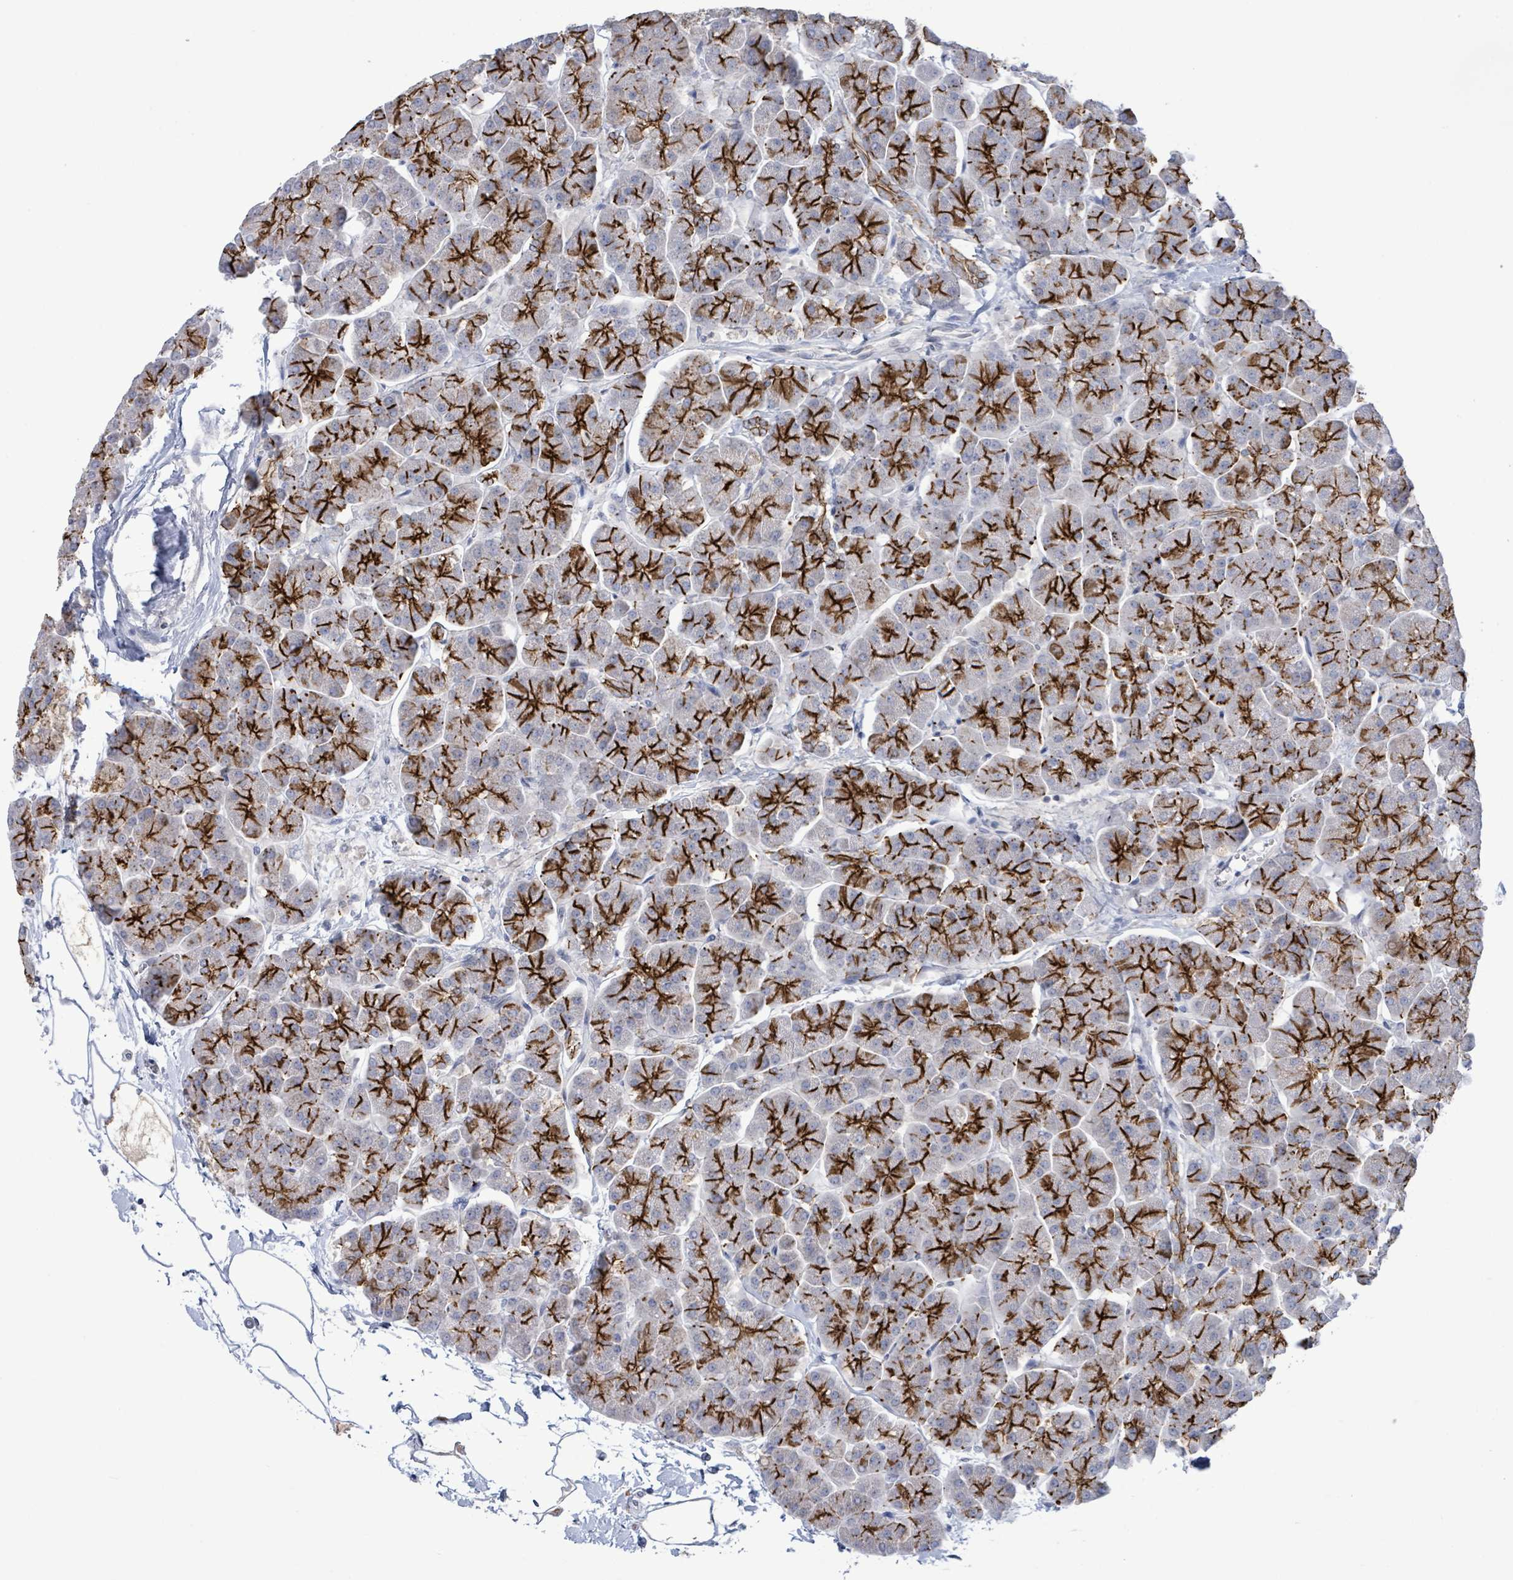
{"staining": {"intensity": "strong", "quantity": "25%-75%", "location": "cytoplasmic/membranous"}, "tissue": "pancreas", "cell_type": "Exocrine glandular cells", "image_type": "normal", "snomed": [{"axis": "morphology", "description": "Normal tissue, NOS"}, {"axis": "topography", "description": "Pancreas"}, {"axis": "topography", "description": "Peripheral nerve tissue"}], "caption": "Protein staining exhibits strong cytoplasmic/membranous staining in approximately 25%-75% of exocrine glandular cells in unremarkable pancreas.", "gene": "LCLAT1", "patient": {"sex": "male", "age": 54}}